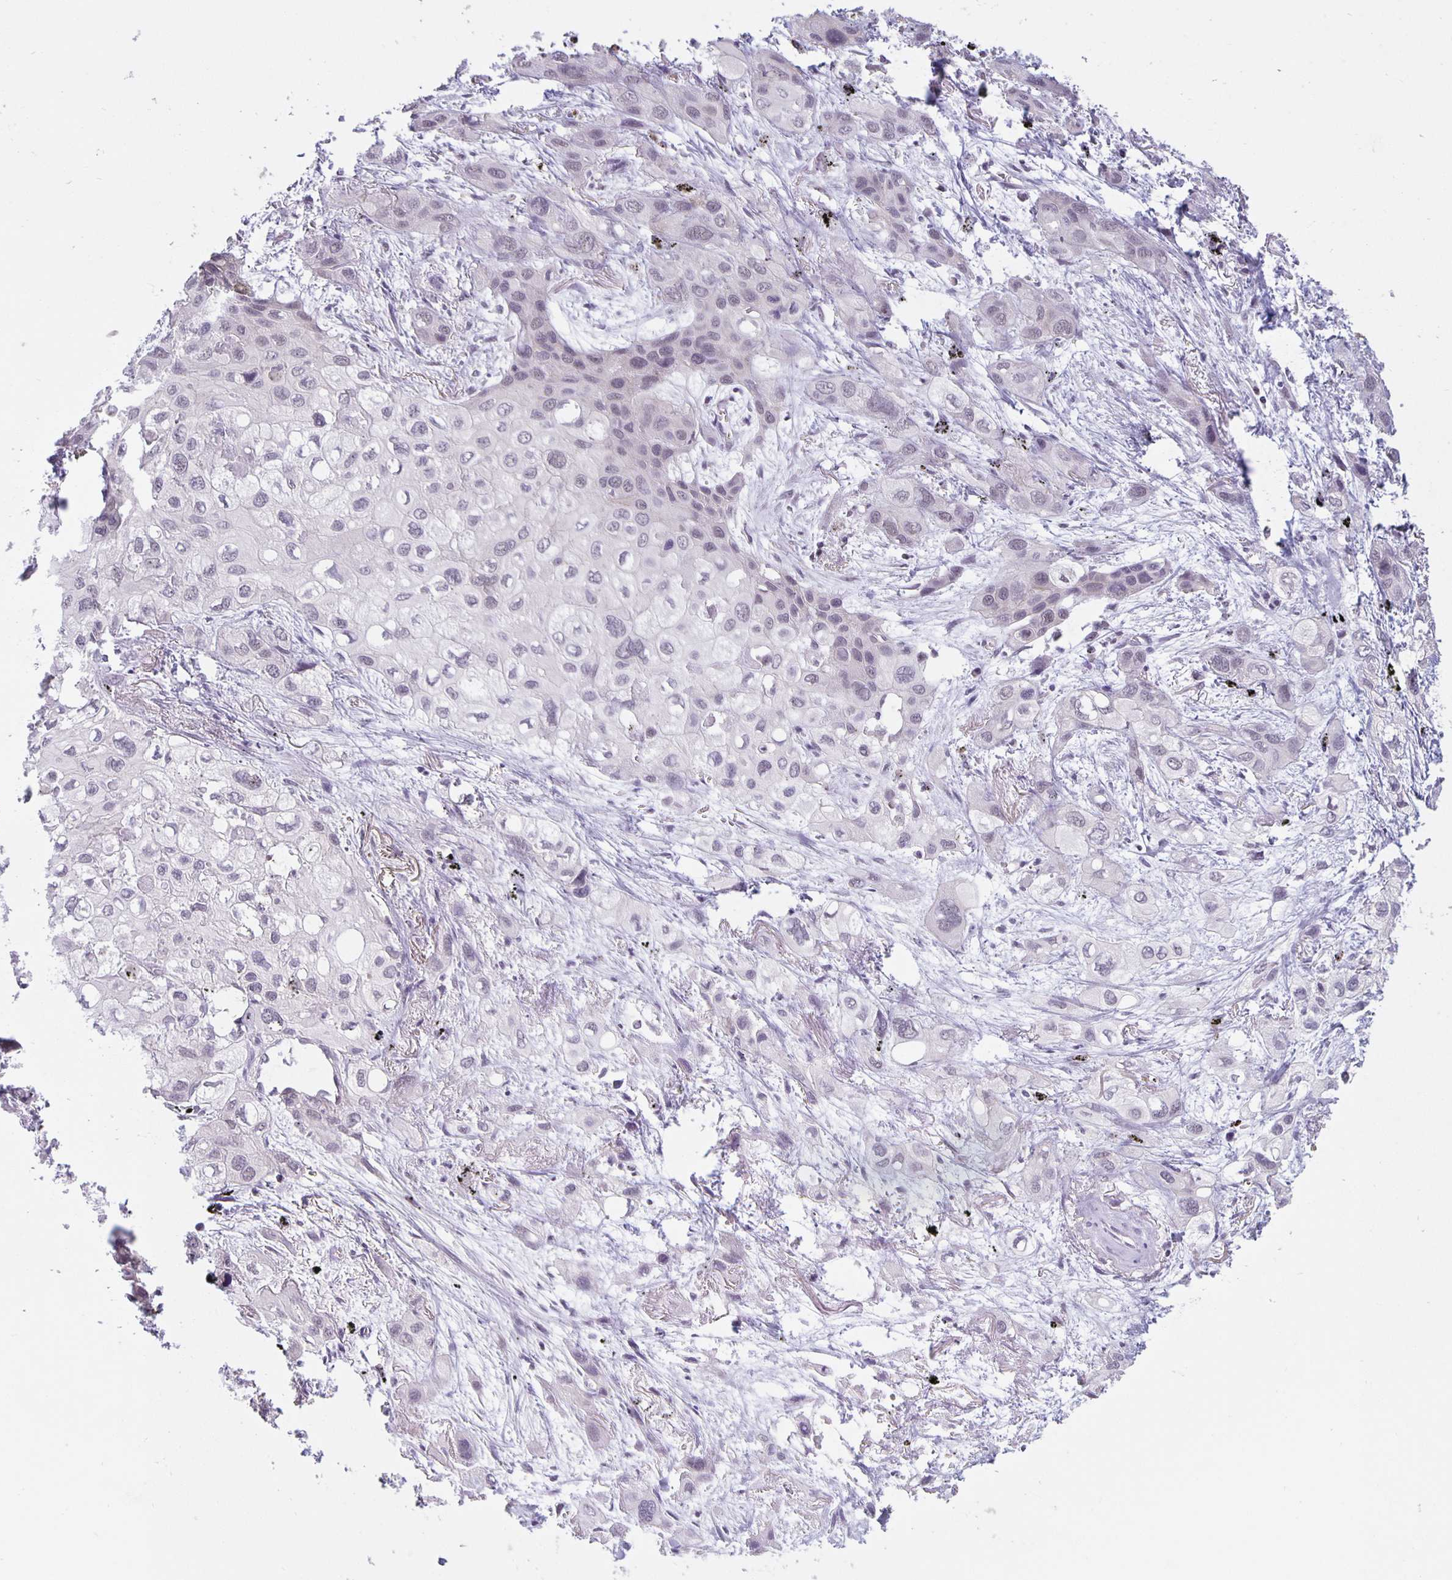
{"staining": {"intensity": "negative", "quantity": "none", "location": "none"}, "tissue": "lung cancer", "cell_type": "Tumor cells", "image_type": "cancer", "snomed": [{"axis": "morphology", "description": "Squamous cell carcinoma, NOS"}, {"axis": "morphology", "description": "Squamous cell carcinoma, metastatic, NOS"}, {"axis": "topography", "description": "Lung"}], "caption": "Immunohistochemistry micrograph of neoplastic tissue: human lung squamous cell carcinoma stained with DAB displays no significant protein expression in tumor cells.", "gene": "ARVCF", "patient": {"sex": "male", "age": 59}}